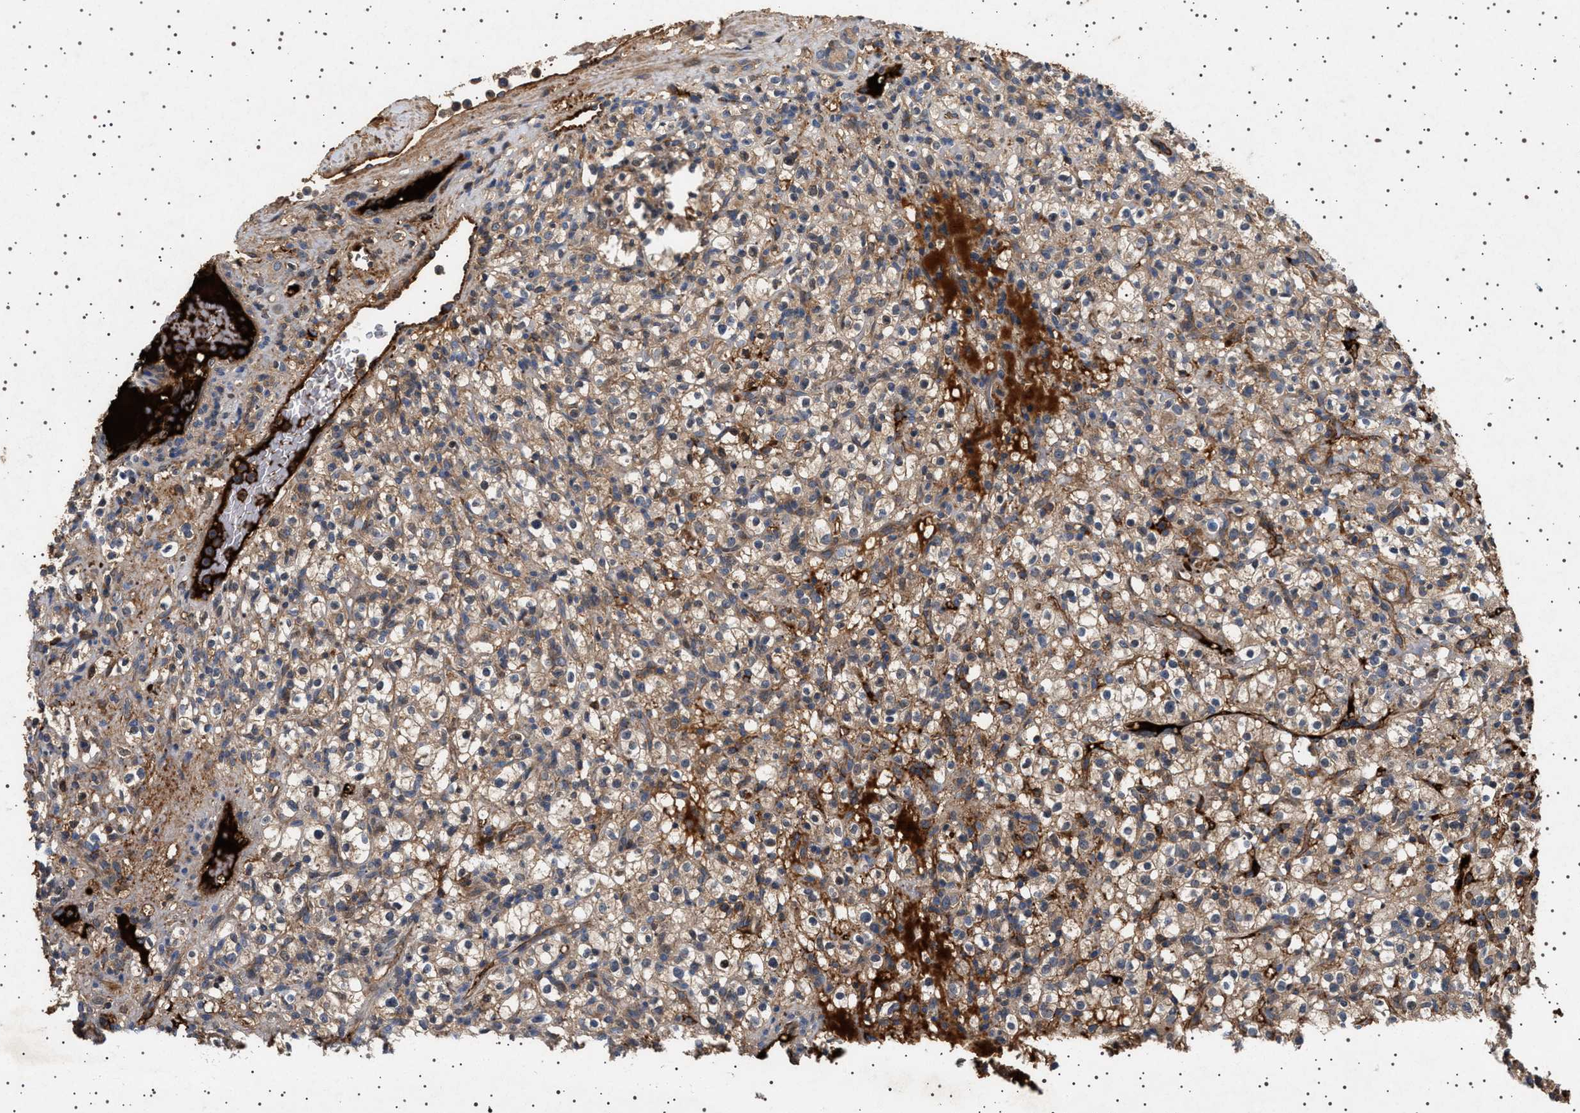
{"staining": {"intensity": "moderate", "quantity": ">75%", "location": "cytoplasmic/membranous"}, "tissue": "renal cancer", "cell_type": "Tumor cells", "image_type": "cancer", "snomed": [{"axis": "morphology", "description": "Normal tissue, NOS"}, {"axis": "morphology", "description": "Adenocarcinoma, NOS"}, {"axis": "topography", "description": "Kidney"}], "caption": "IHC of adenocarcinoma (renal) reveals medium levels of moderate cytoplasmic/membranous positivity in approximately >75% of tumor cells.", "gene": "FICD", "patient": {"sex": "female", "age": 72}}